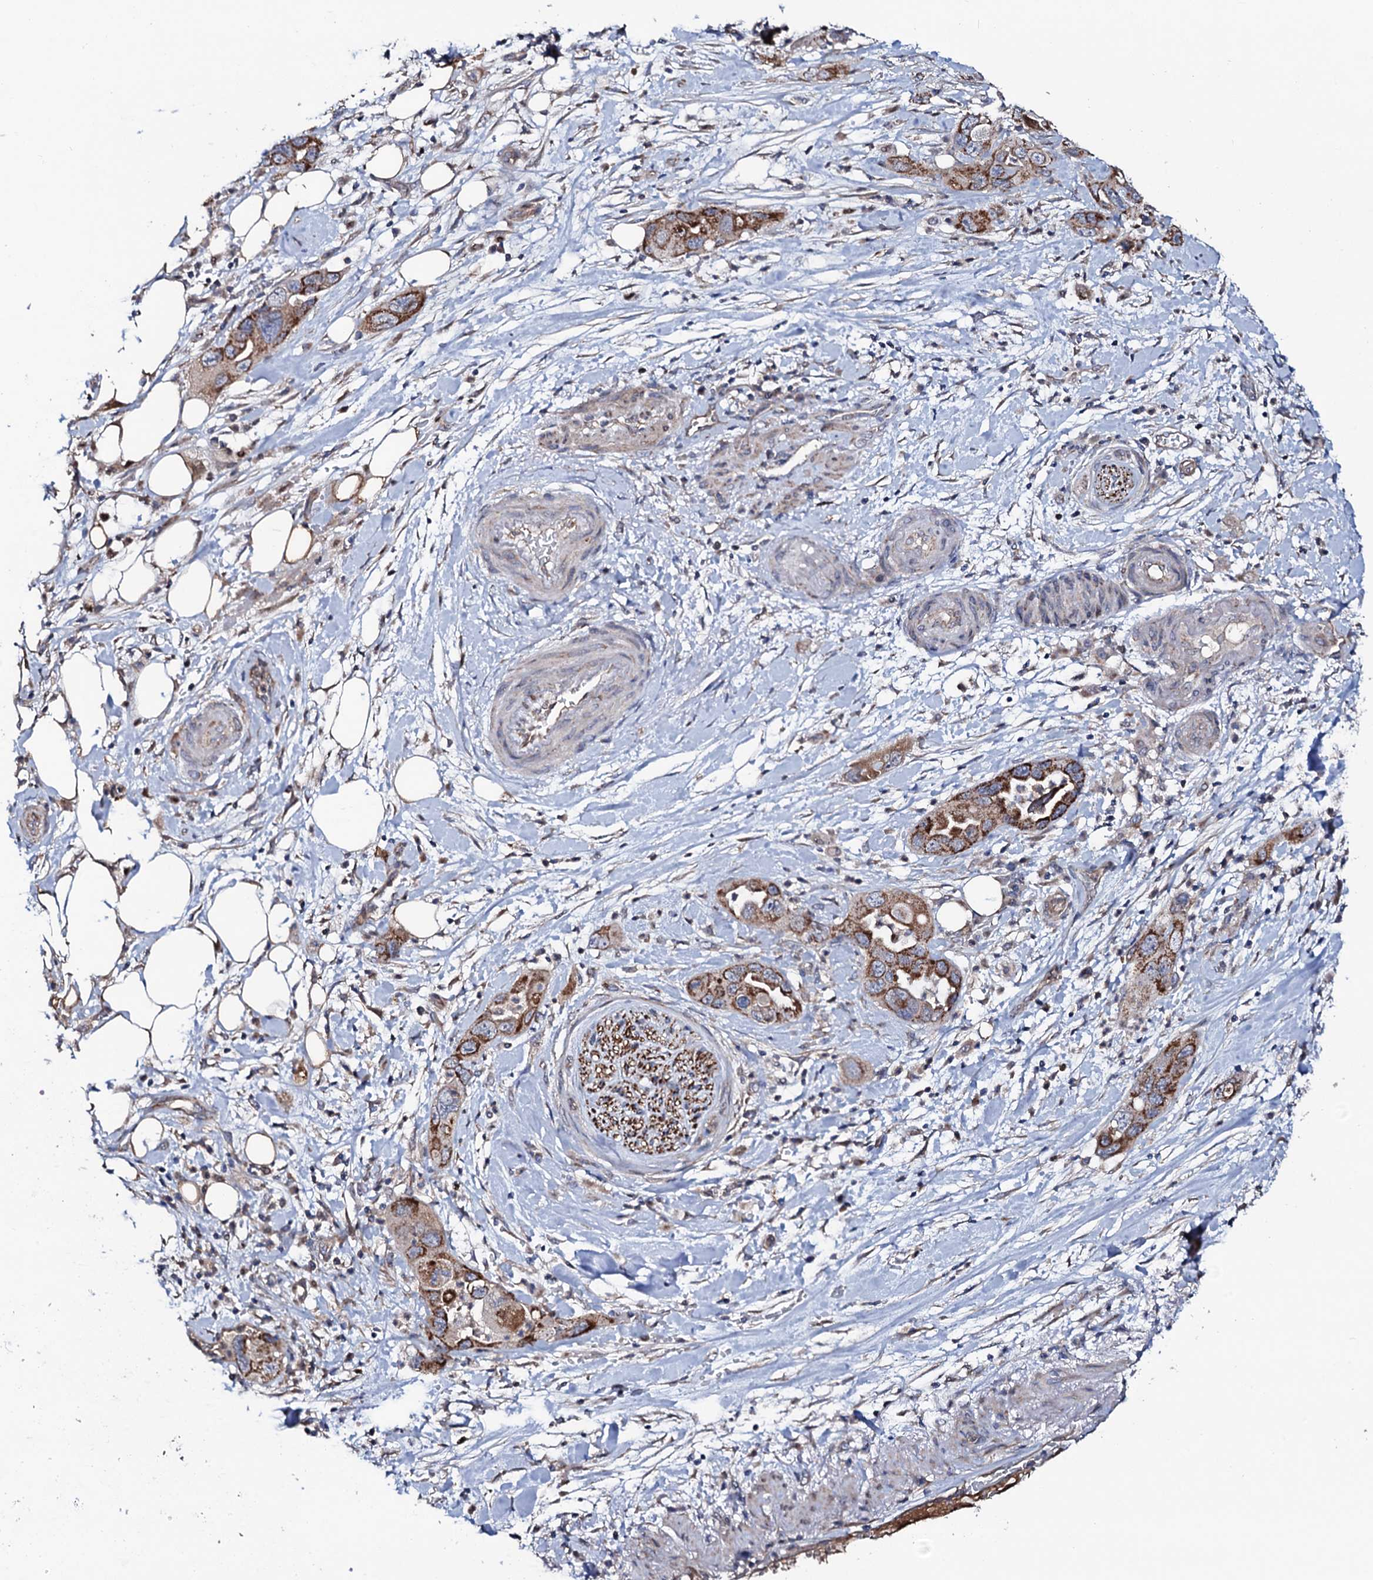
{"staining": {"intensity": "strong", "quantity": ">75%", "location": "cytoplasmic/membranous"}, "tissue": "pancreatic cancer", "cell_type": "Tumor cells", "image_type": "cancer", "snomed": [{"axis": "morphology", "description": "Adenocarcinoma, NOS"}, {"axis": "topography", "description": "Pancreas"}], "caption": "An IHC histopathology image of neoplastic tissue is shown. Protein staining in brown labels strong cytoplasmic/membranous positivity in pancreatic cancer within tumor cells. (DAB (3,3'-diaminobenzidine) = brown stain, brightfield microscopy at high magnification).", "gene": "PPP1R3D", "patient": {"sex": "female", "age": 71}}